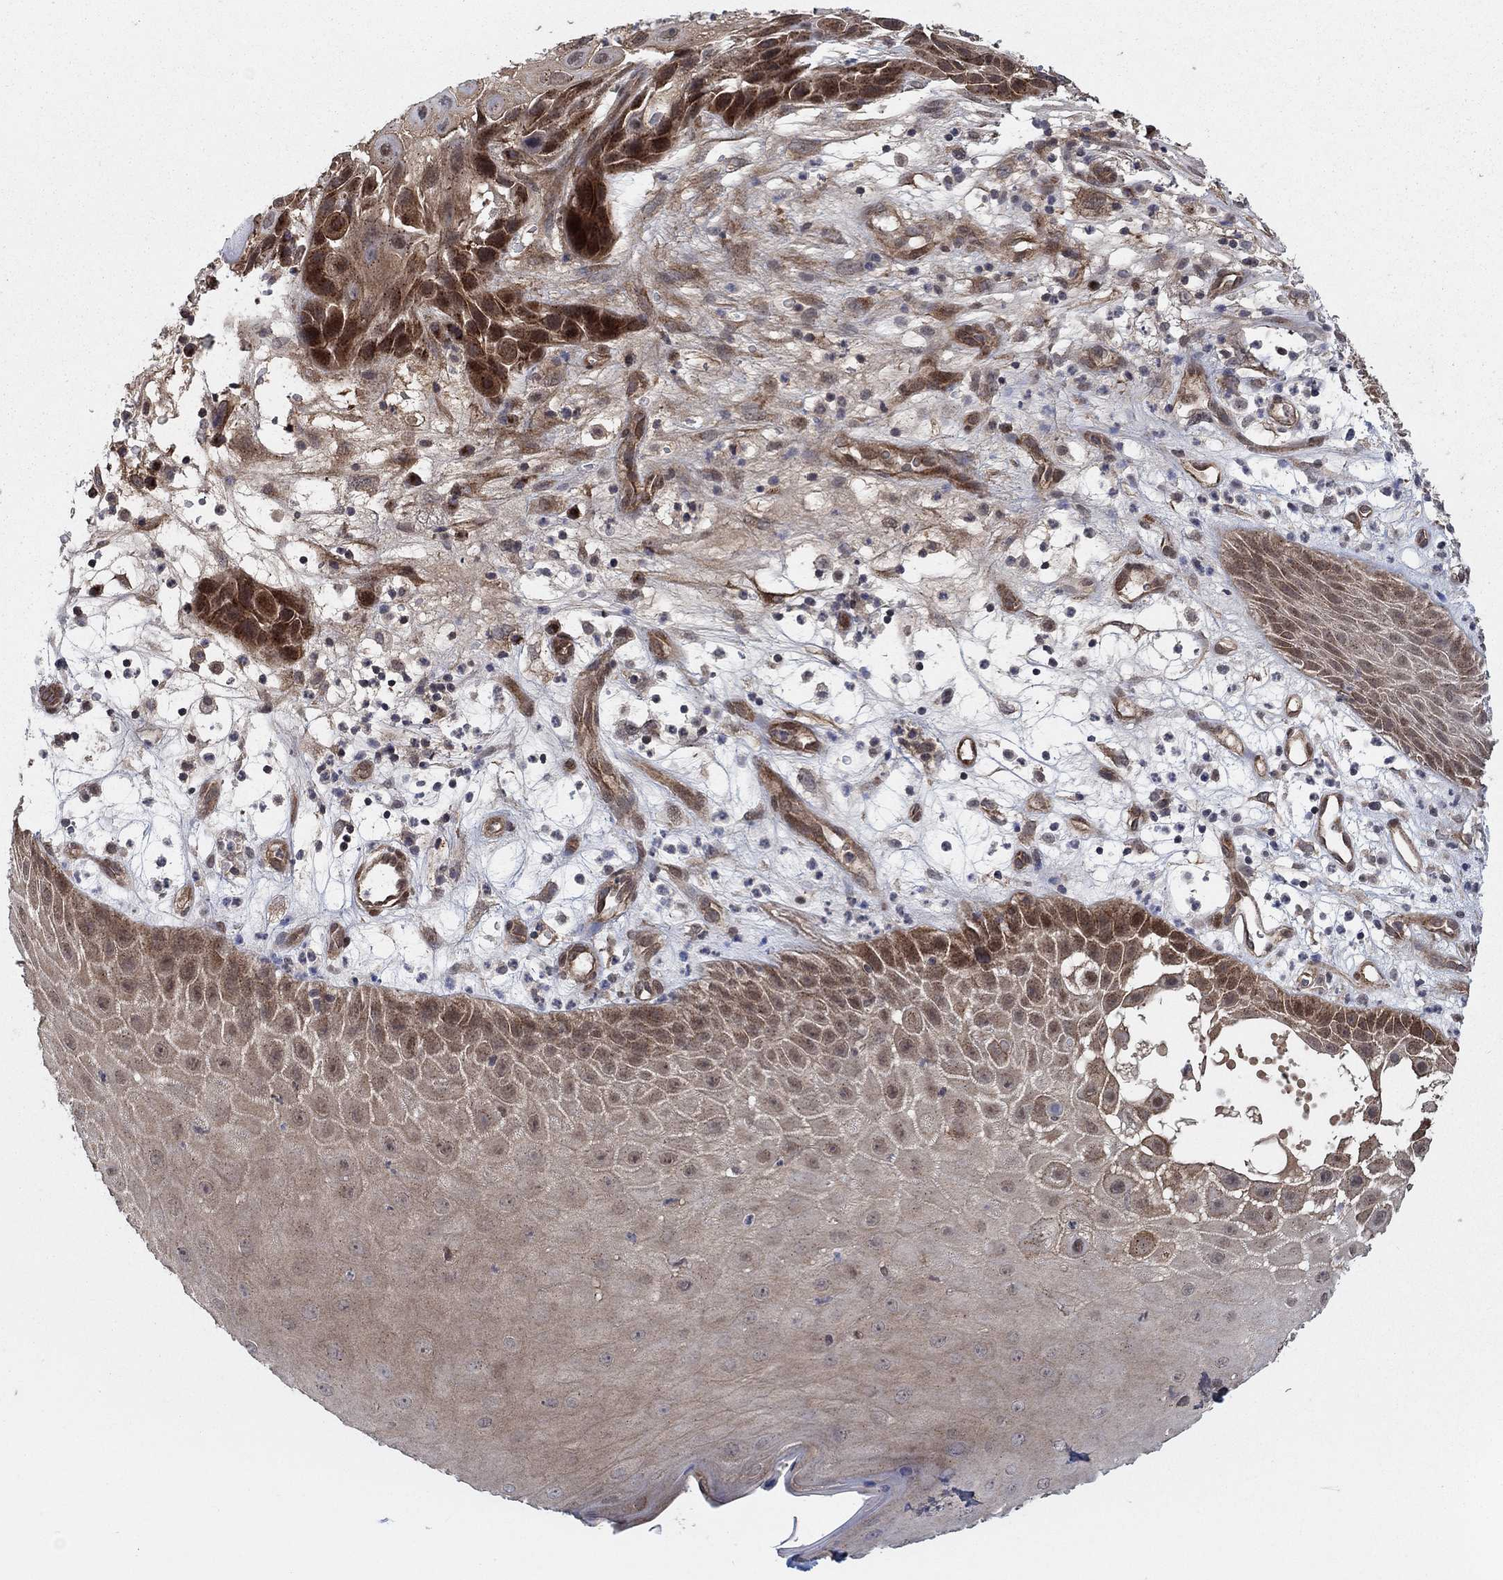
{"staining": {"intensity": "strong", "quantity": "25%-75%", "location": "cytoplasmic/membranous,nuclear"}, "tissue": "skin cancer", "cell_type": "Tumor cells", "image_type": "cancer", "snomed": [{"axis": "morphology", "description": "Normal tissue, NOS"}, {"axis": "morphology", "description": "Squamous cell carcinoma, NOS"}, {"axis": "topography", "description": "Skin"}], "caption": "Immunohistochemical staining of skin cancer reveals high levels of strong cytoplasmic/membranous and nuclear protein positivity in about 25%-75% of tumor cells.", "gene": "SH3RF1", "patient": {"sex": "male", "age": 79}}